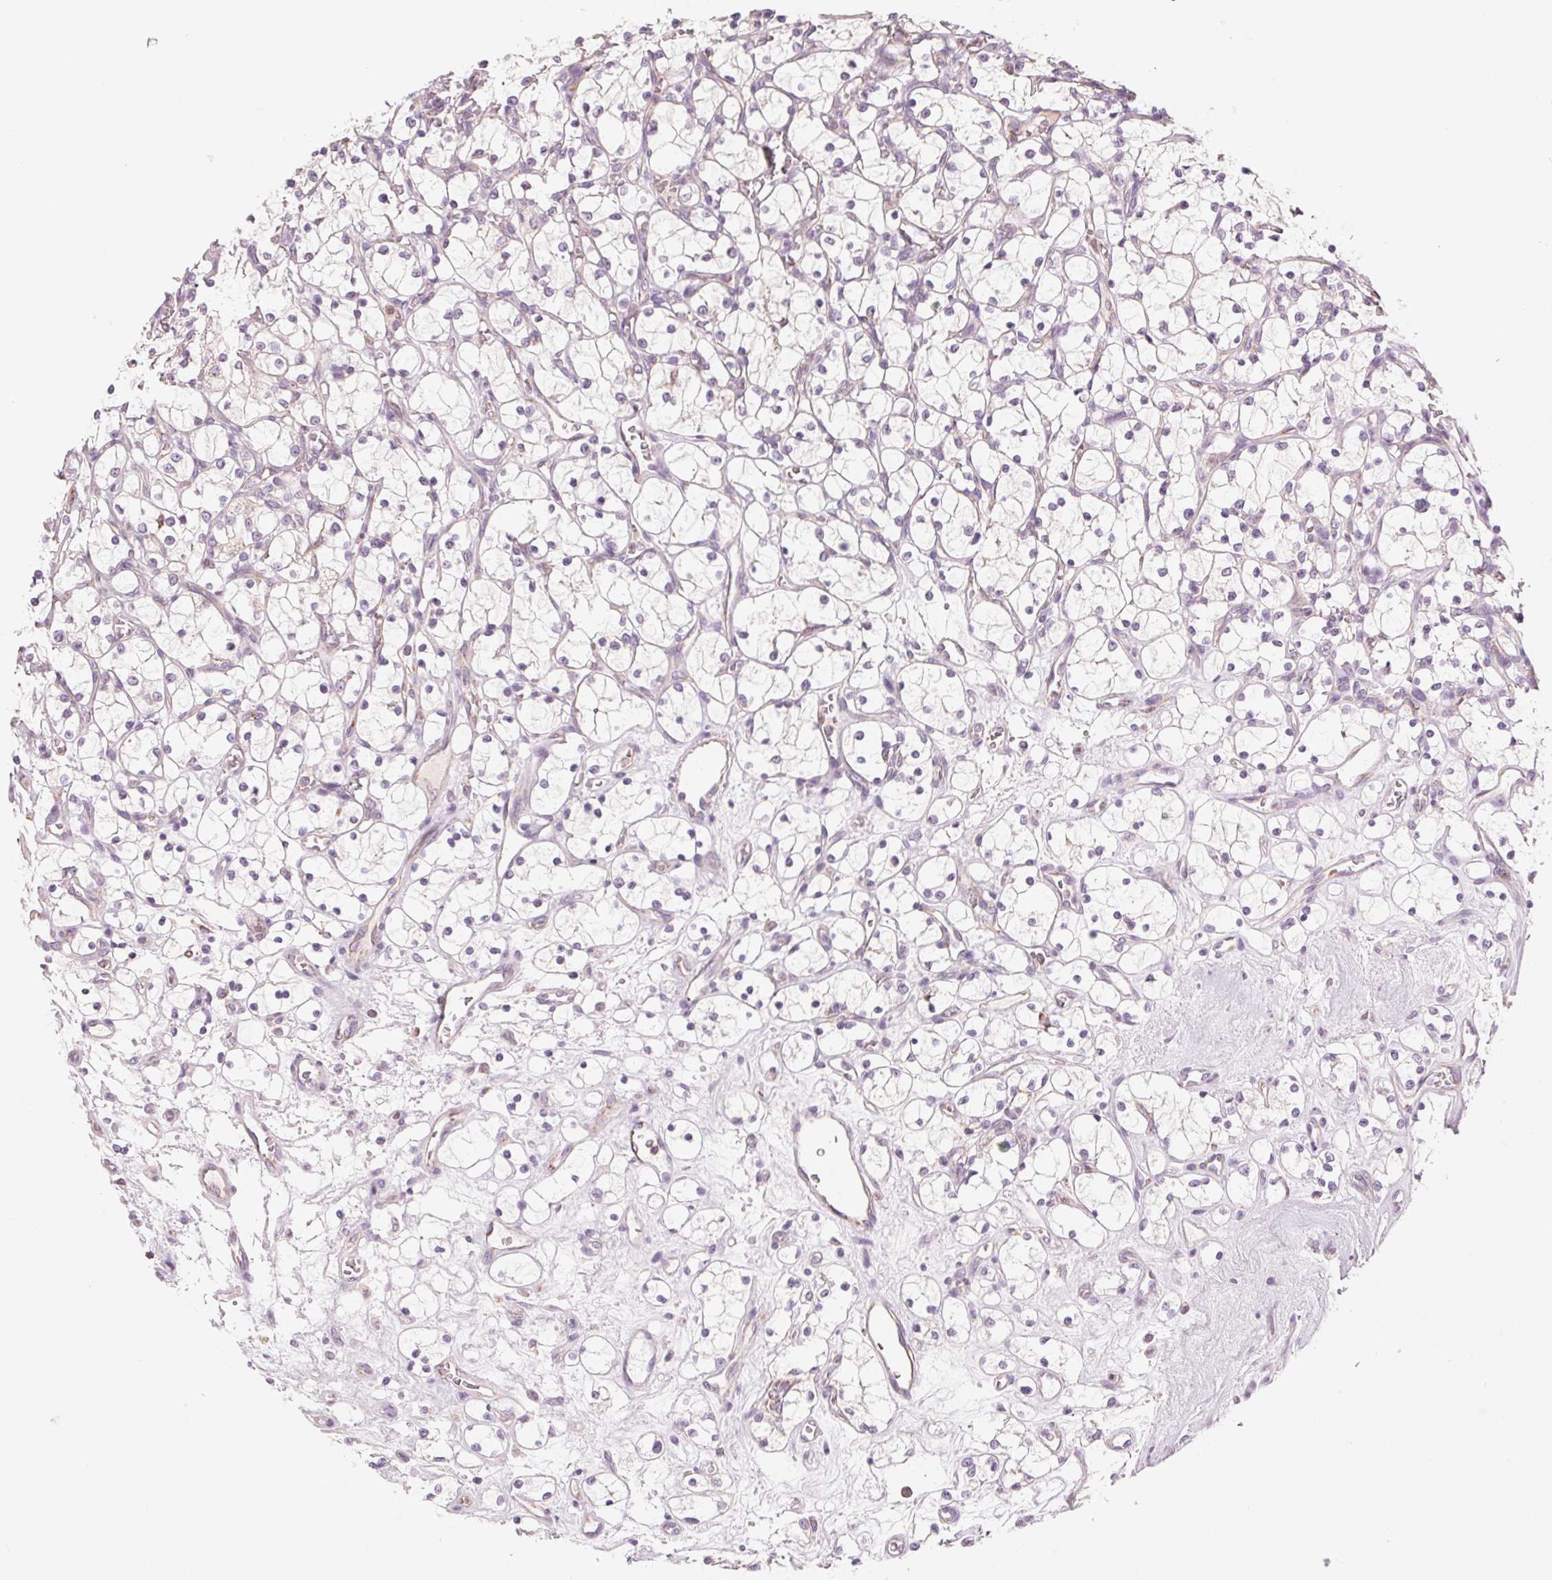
{"staining": {"intensity": "negative", "quantity": "none", "location": "none"}, "tissue": "renal cancer", "cell_type": "Tumor cells", "image_type": "cancer", "snomed": [{"axis": "morphology", "description": "Adenocarcinoma, NOS"}, {"axis": "topography", "description": "Kidney"}], "caption": "Immunohistochemical staining of human renal cancer (adenocarcinoma) displays no significant positivity in tumor cells. The staining was performed using DAB to visualize the protein expression in brown, while the nuclei were stained in blue with hematoxylin (Magnification: 20x).", "gene": "COX6A1", "patient": {"sex": "female", "age": 69}}